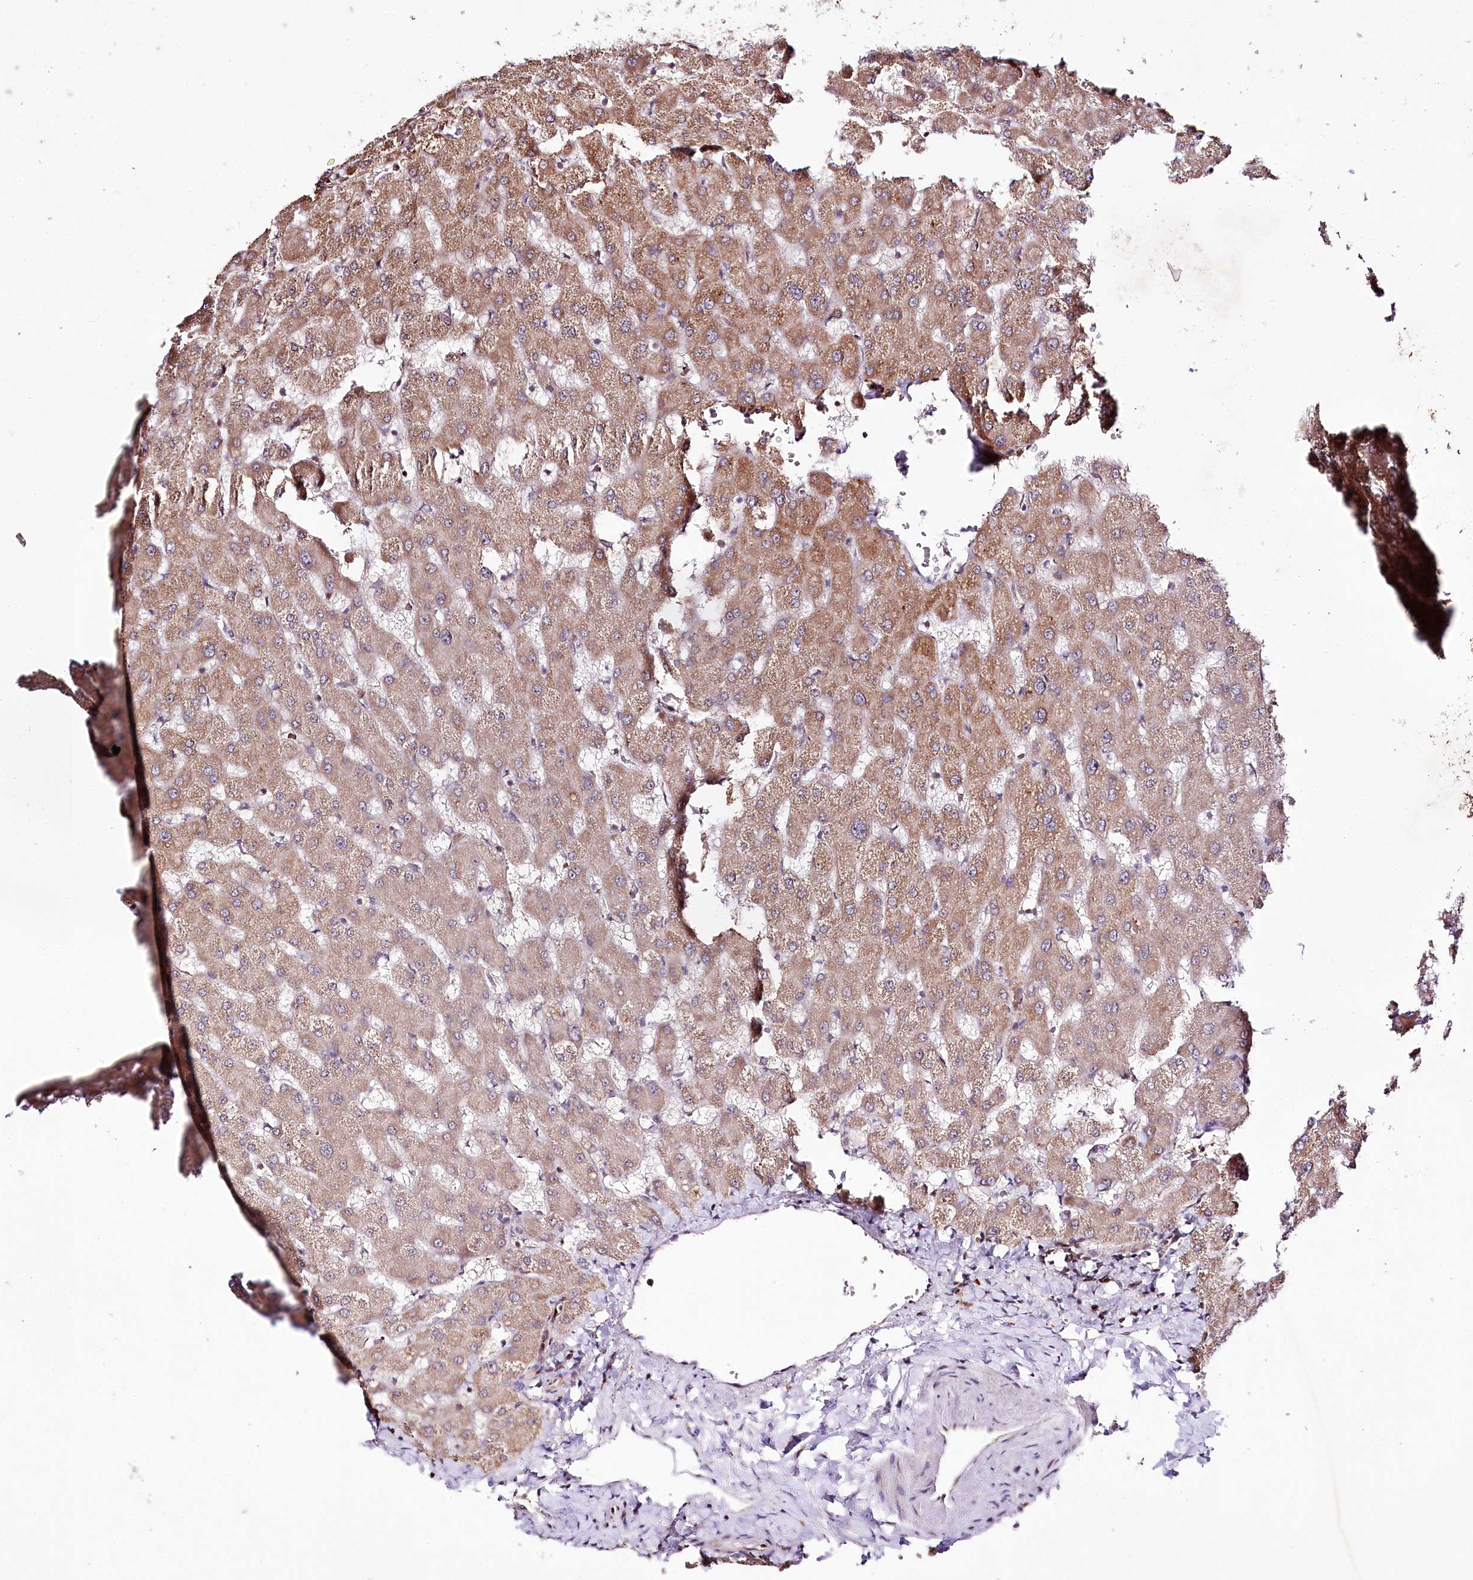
{"staining": {"intensity": "negative", "quantity": "none", "location": "none"}, "tissue": "liver", "cell_type": "Cholangiocytes", "image_type": "normal", "snomed": [{"axis": "morphology", "description": "Normal tissue, NOS"}, {"axis": "topography", "description": "Liver"}], "caption": "Cholangiocytes show no significant expression in unremarkable liver. (DAB immunohistochemistry (IHC), high magnification).", "gene": "DMP1", "patient": {"sex": "female", "age": 63}}